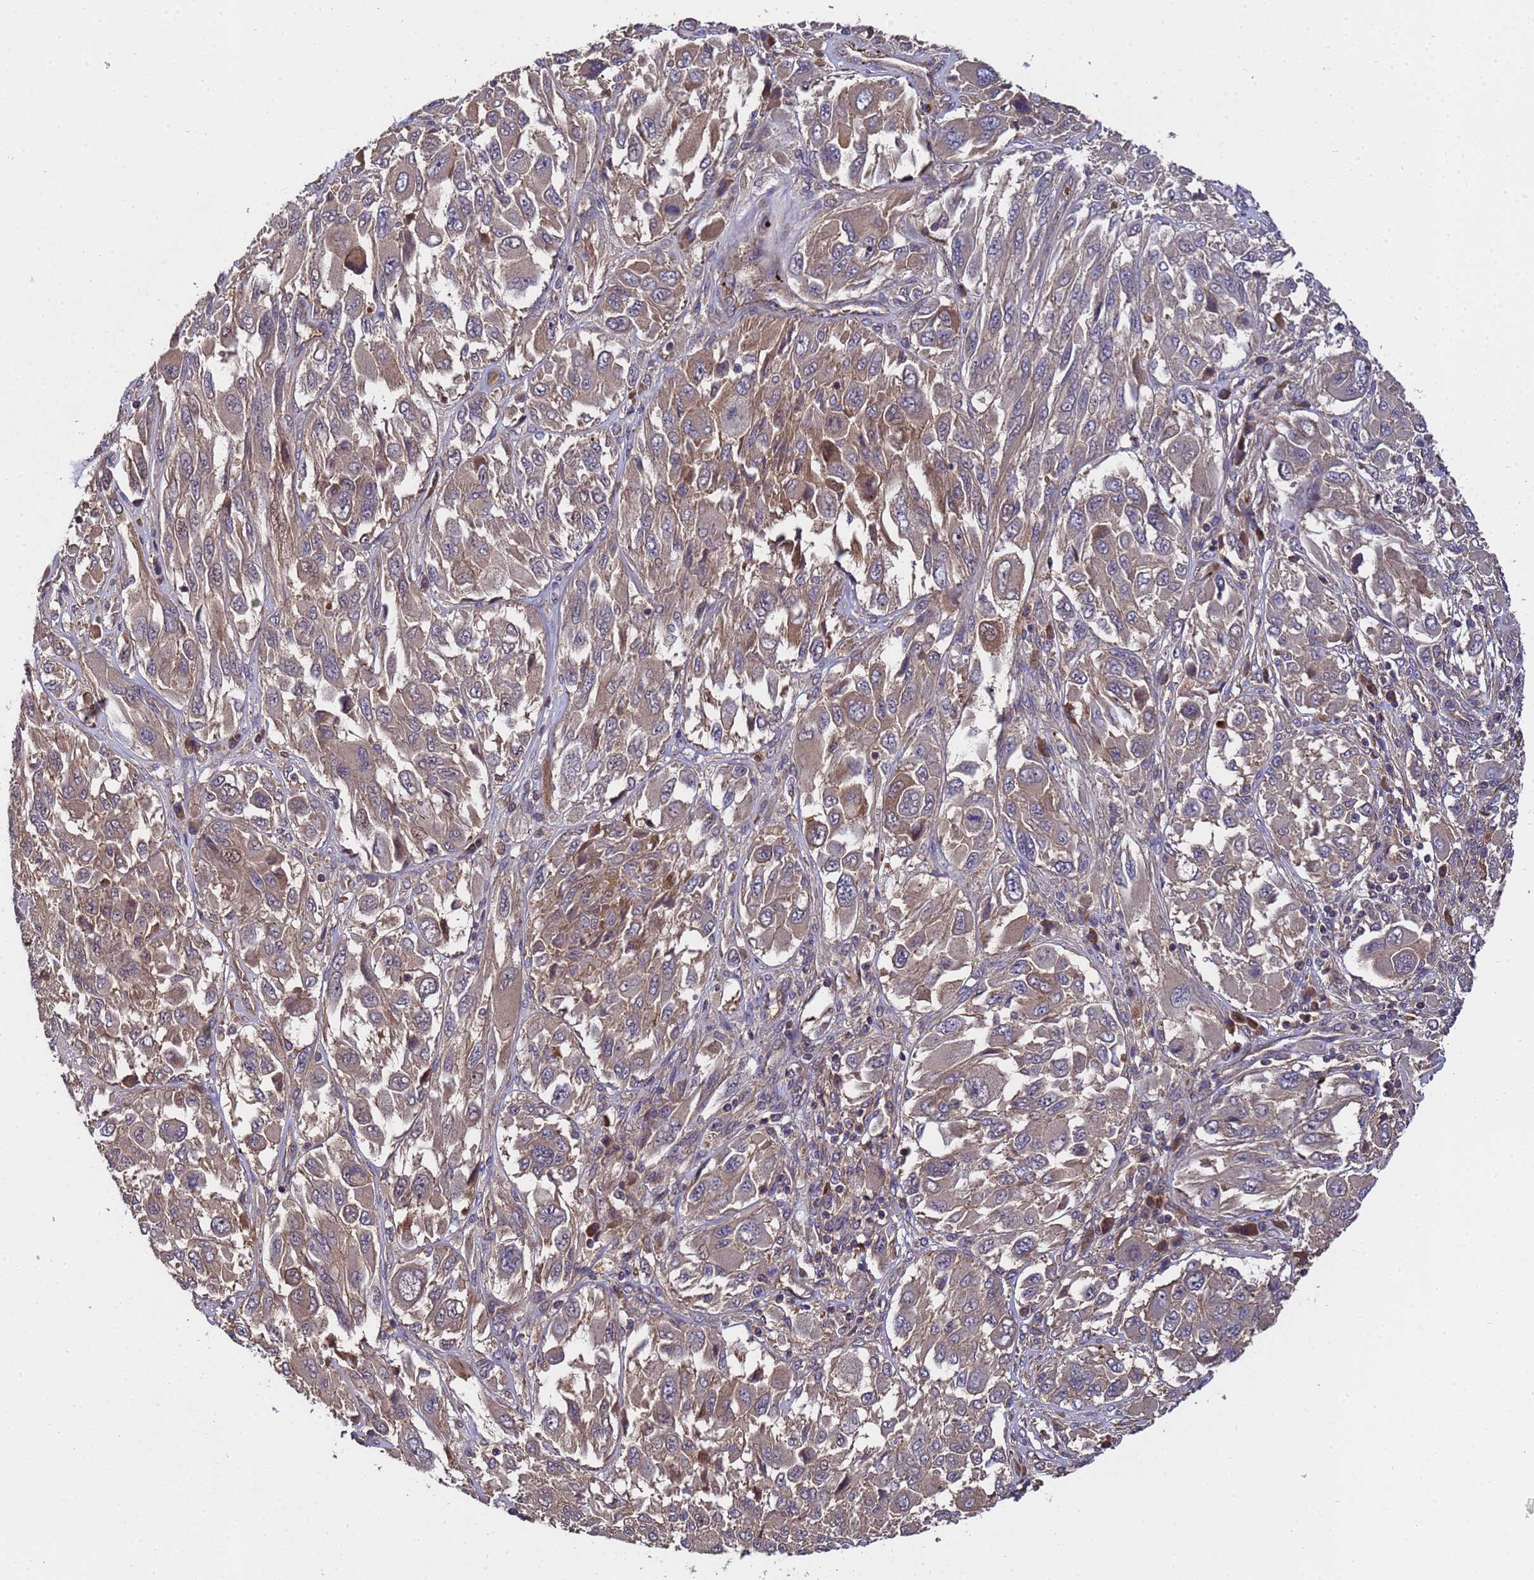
{"staining": {"intensity": "moderate", "quantity": ">75%", "location": "cytoplasmic/membranous"}, "tissue": "melanoma", "cell_type": "Tumor cells", "image_type": "cancer", "snomed": [{"axis": "morphology", "description": "Malignant melanoma, NOS"}, {"axis": "topography", "description": "Skin"}], "caption": "Malignant melanoma stained with a brown dye reveals moderate cytoplasmic/membranous positive expression in about >75% of tumor cells.", "gene": "GSTCD", "patient": {"sex": "female", "age": 91}}